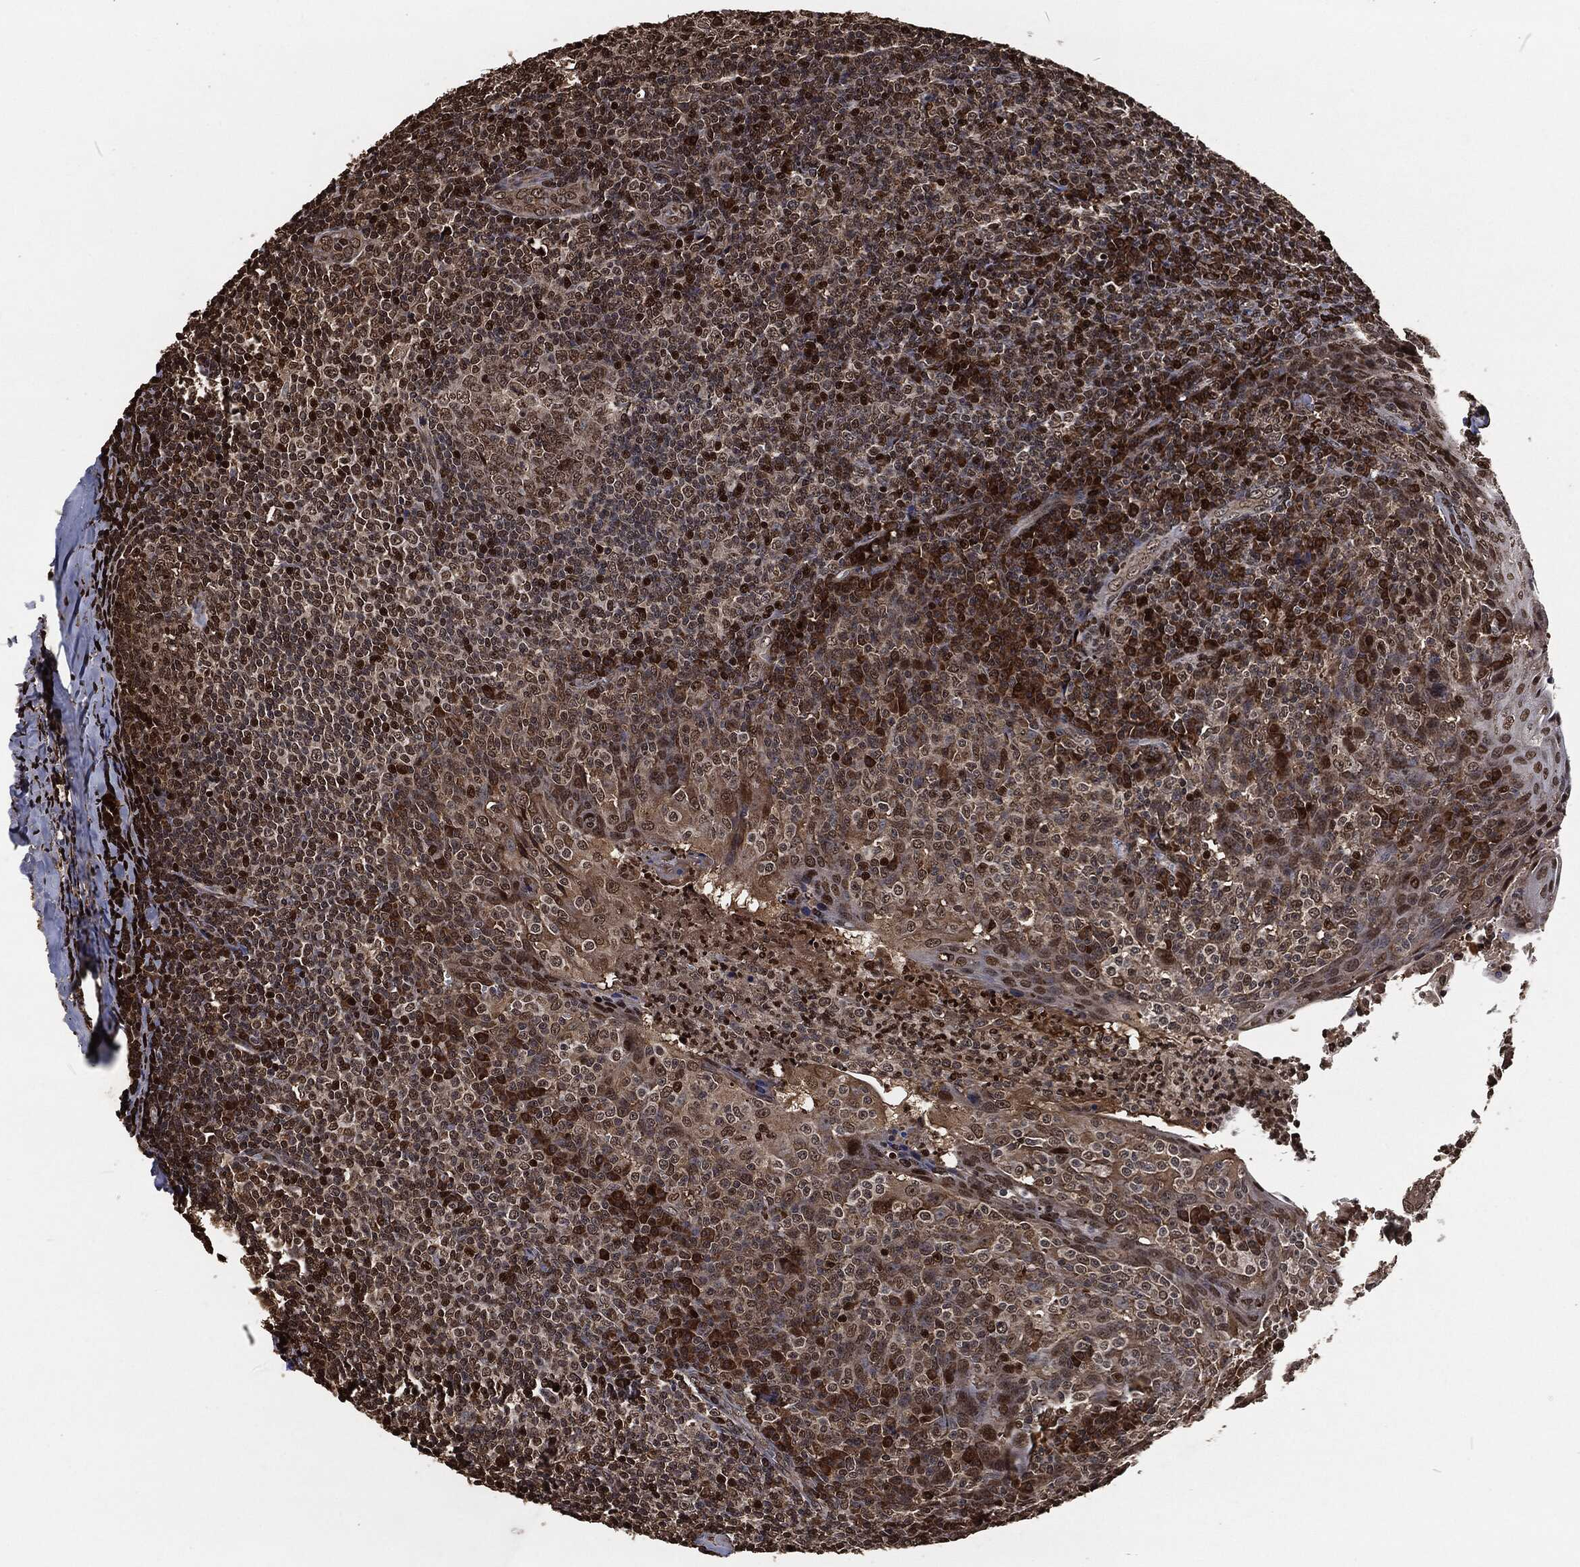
{"staining": {"intensity": "strong", "quantity": "<25%", "location": "nuclear"}, "tissue": "tonsil", "cell_type": "Germinal center cells", "image_type": "normal", "snomed": [{"axis": "morphology", "description": "Normal tissue, NOS"}, {"axis": "topography", "description": "Tonsil"}], "caption": "Immunohistochemical staining of unremarkable tonsil demonstrates medium levels of strong nuclear staining in about <25% of germinal center cells. (Stains: DAB (3,3'-diaminobenzidine) in brown, nuclei in blue, Microscopy: brightfield microscopy at high magnification).", "gene": "SNAI1", "patient": {"sex": "male", "age": 20}}